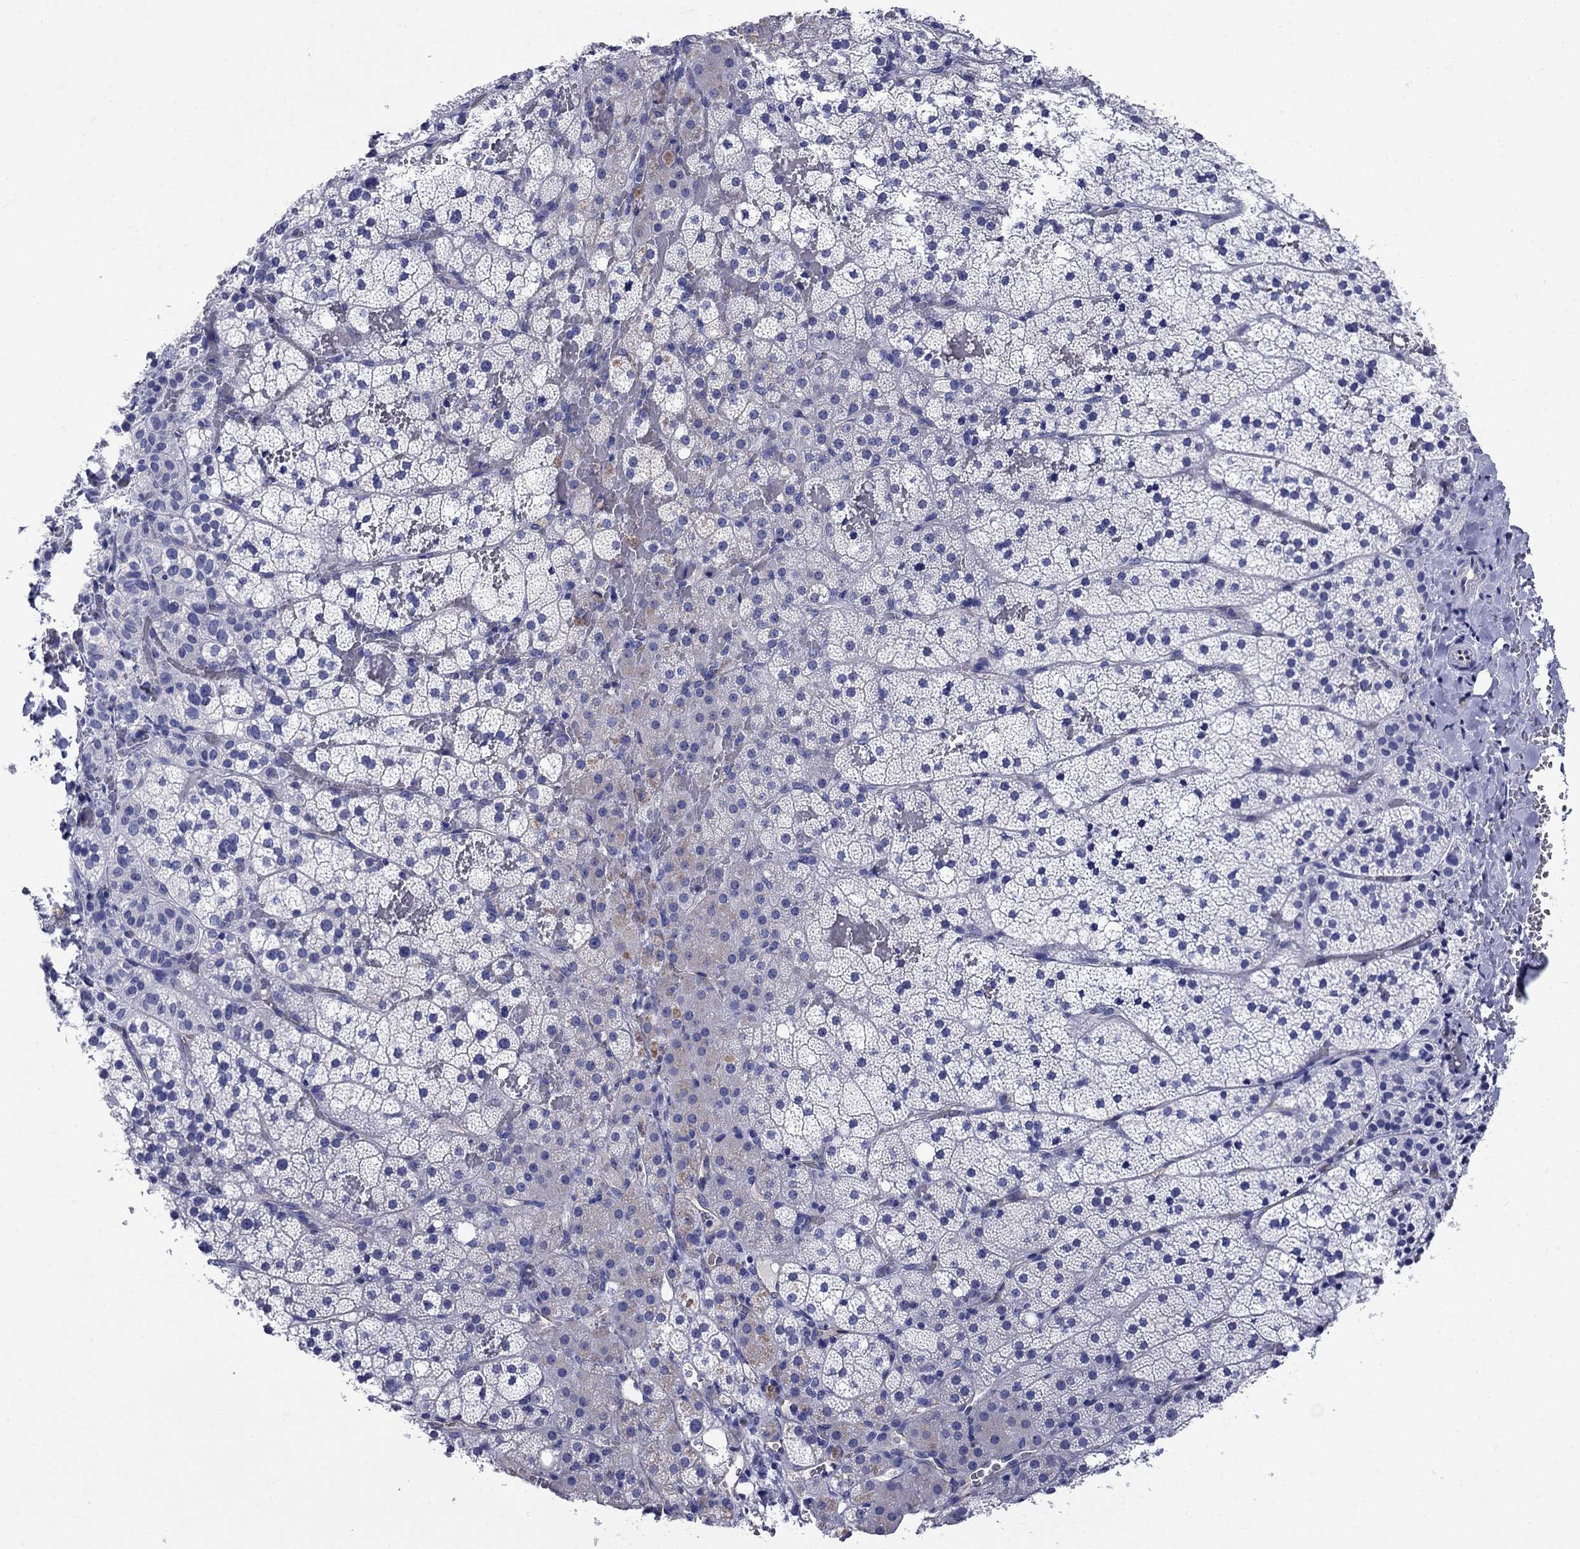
{"staining": {"intensity": "negative", "quantity": "none", "location": "none"}, "tissue": "adrenal gland", "cell_type": "Glandular cells", "image_type": "normal", "snomed": [{"axis": "morphology", "description": "Normal tissue, NOS"}, {"axis": "topography", "description": "Adrenal gland"}], "caption": "Adrenal gland was stained to show a protein in brown. There is no significant positivity in glandular cells.", "gene": "SMCP", "patient": {"sex": "male", "age": 53}}